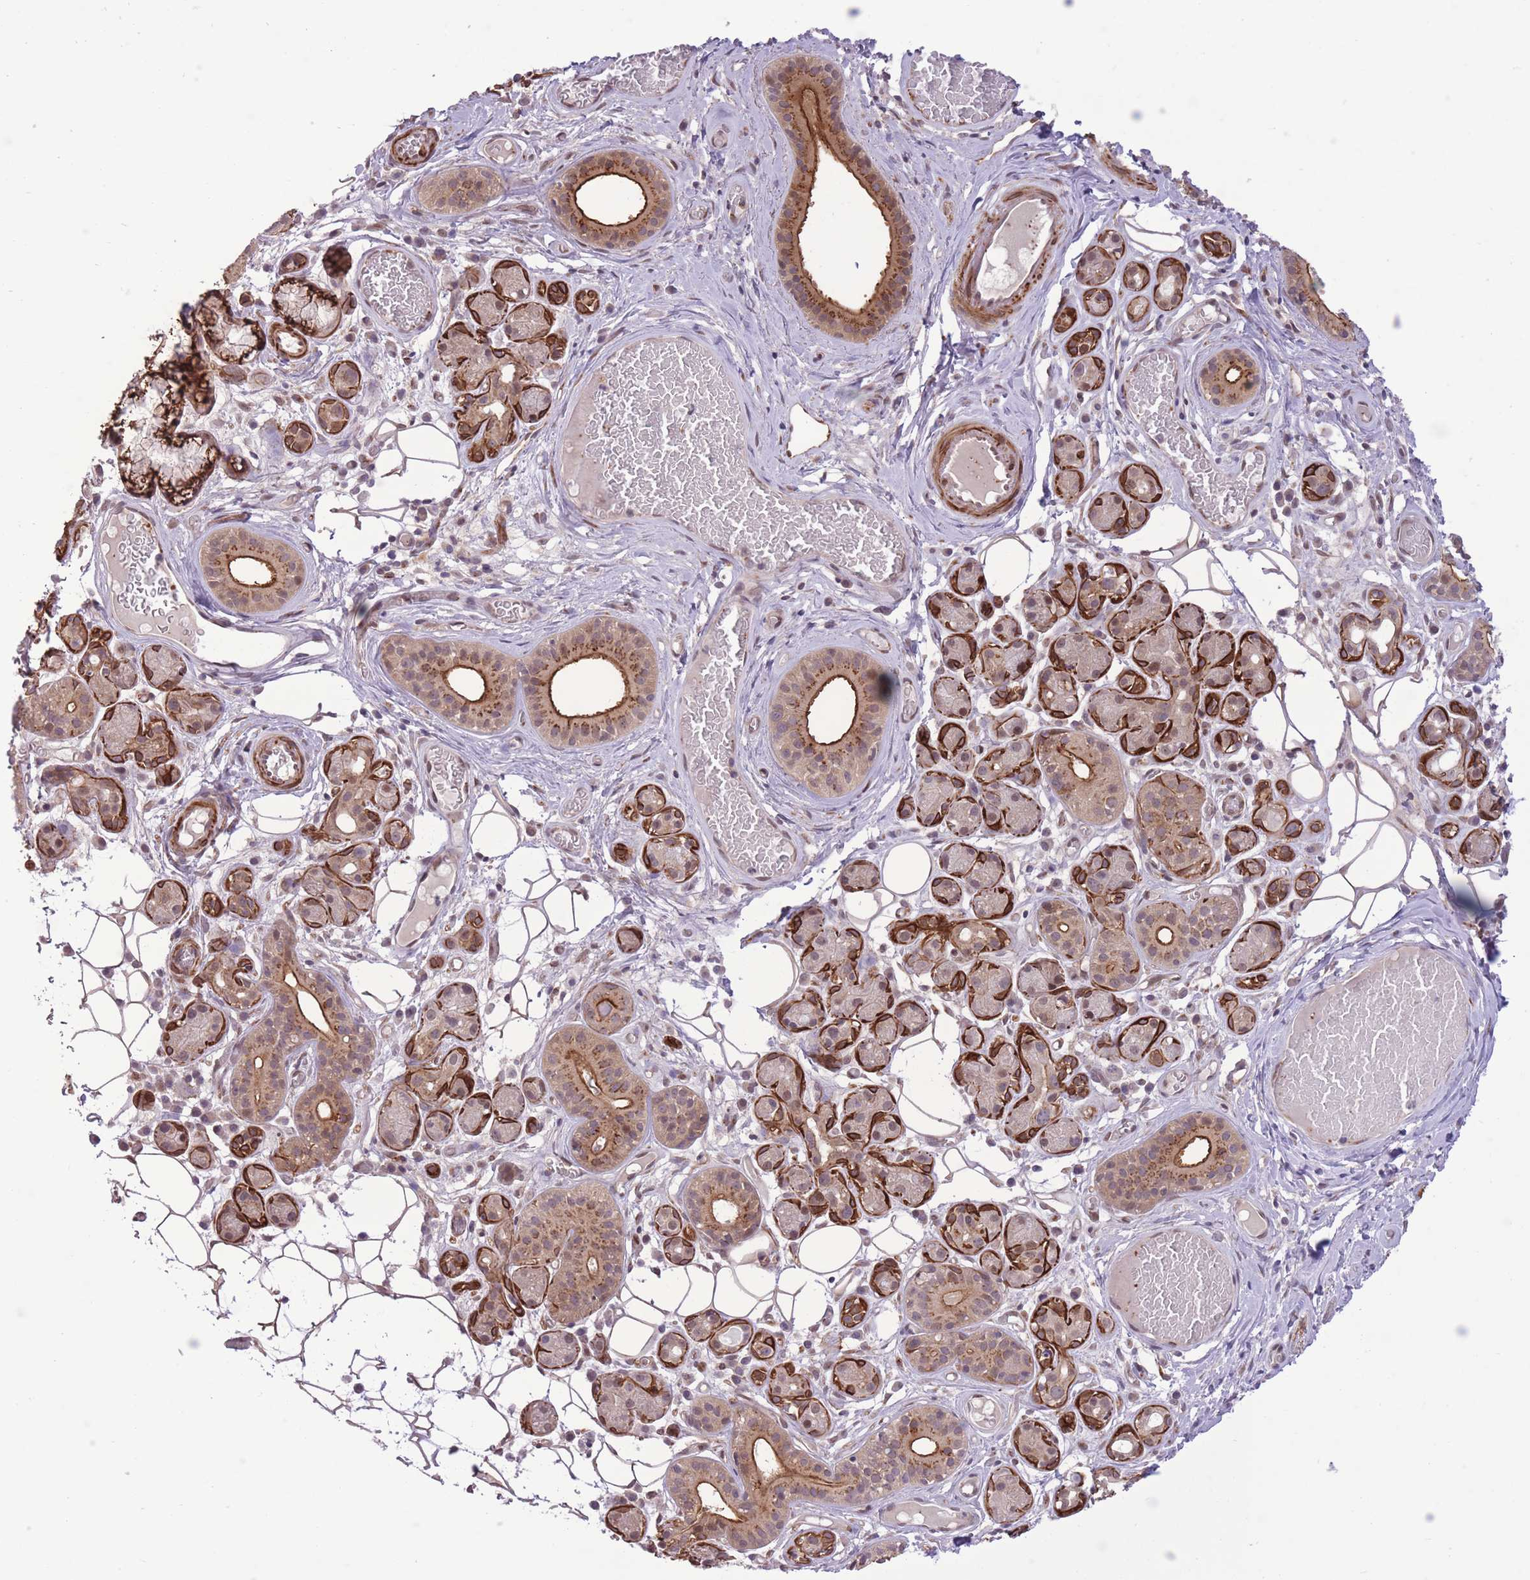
{"staining": {"intensity": "strong", "quantity": "25%-75%", "location": "cytoplasmic/membranous"}, "tissue": "salivary gland", "cell_type": "Glandular cells", "image_type": "normal", "snomed": [{"axis": "morphology", "description": "Normal tissue, NOS"}, {"axis": "topography", "description": "Salivary gland"}], "caption": "About 25%-75% of glandular cells in normal human salivary gland display strong cytoplasmic/membranous protein positivity as visualized by brown immunohistochemical staining.", "gene": "ZBED5", "patient": {"sex": "male", "age": 82}}